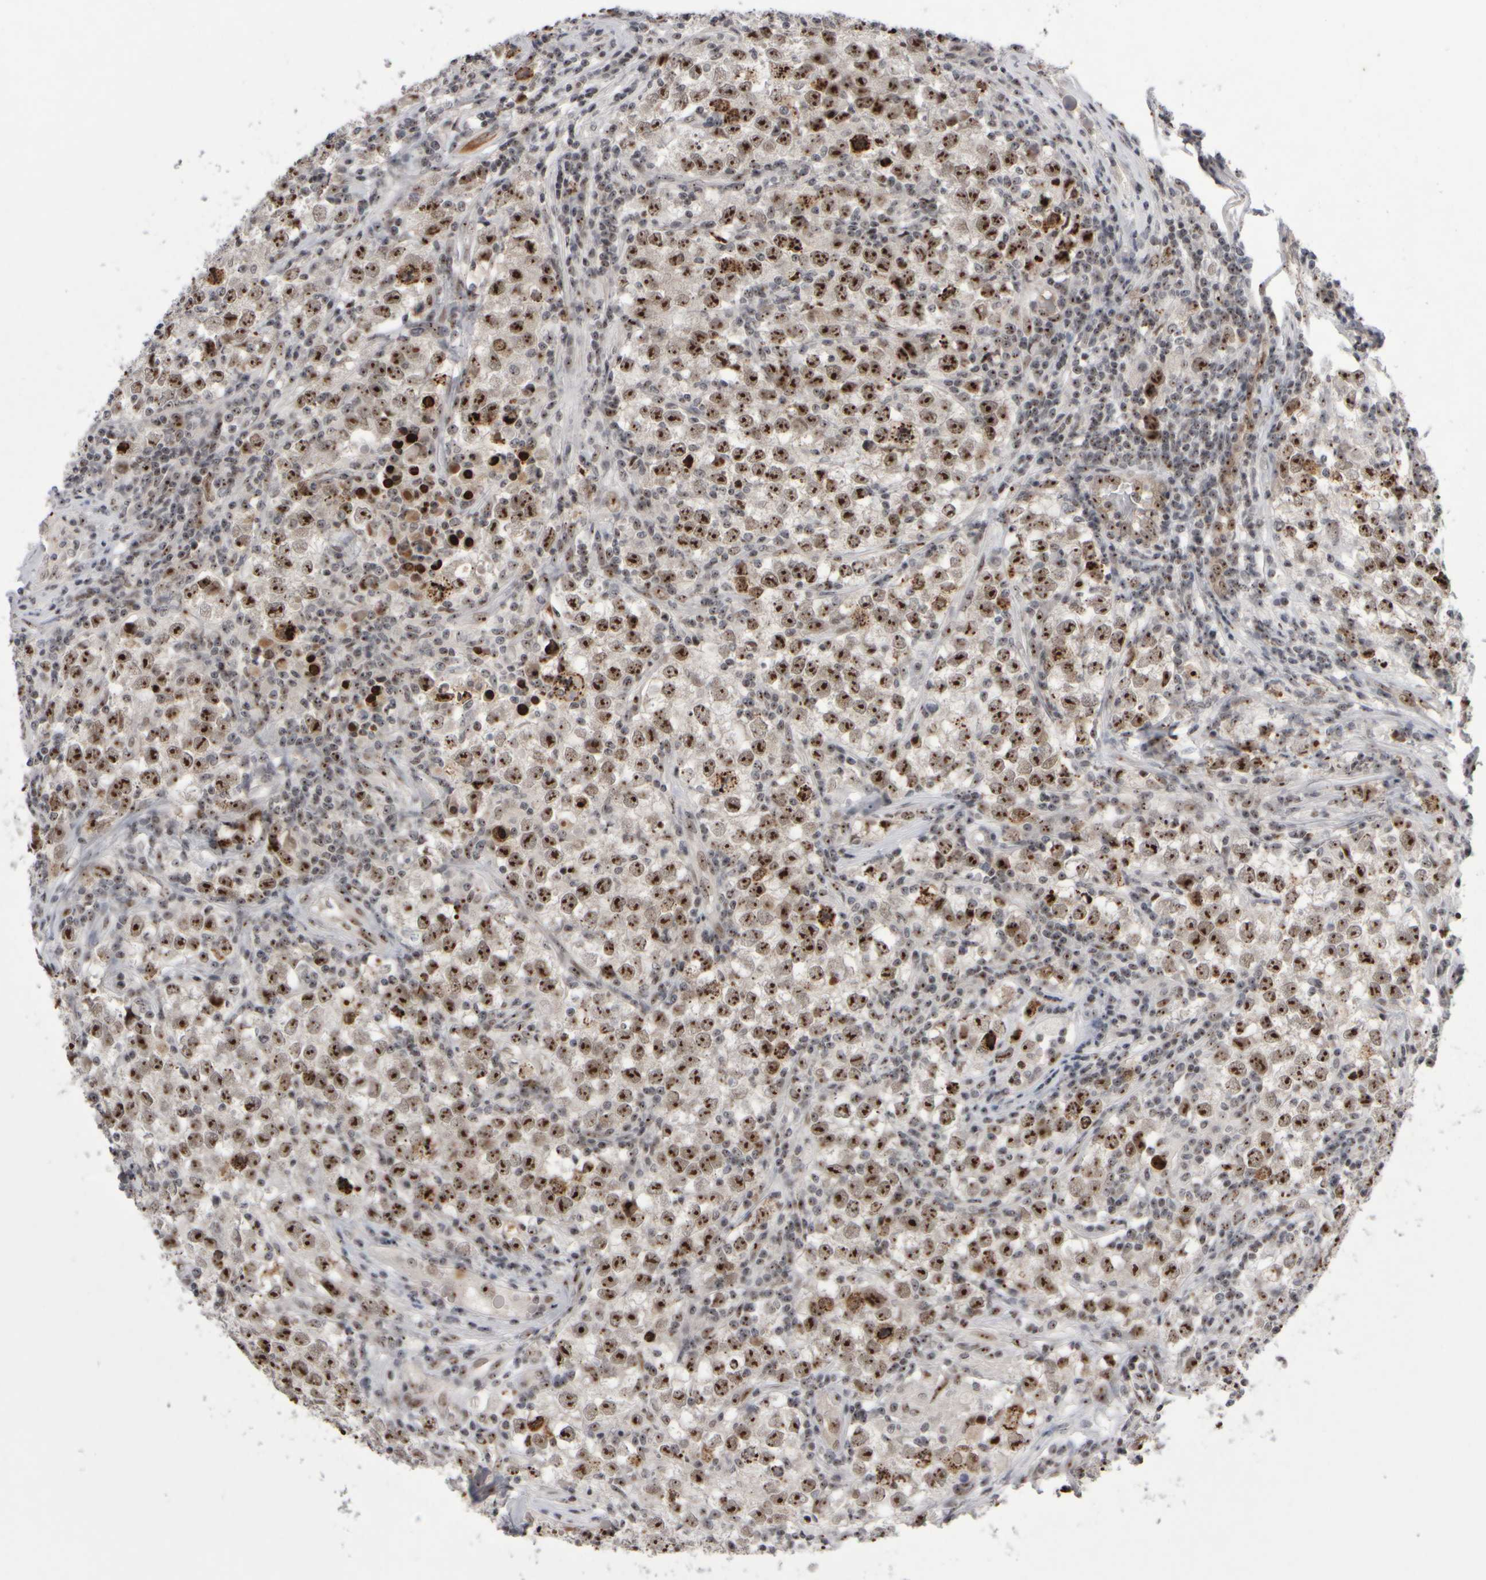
{"staining": {"intensity": "strong", "quantity": ">75%", "location": "nuclear"}, "tissue": "testis cancer", "cell_type": "Tumor cells", "image_type": "cancer", "snomed": [{"axis": "morphology", "description": "Seminoma, NOS"}, {"axis": "morphology", "description": "Carcinoma, Embryonal, NOS"}, {"axis": "topography", "description": "Testis"}], "caption": "Protein staining shows strong nuclear staining in approximately >75% of tumor cells in testis embryonal carcinoma.", "gene": "SURF6", "patient": {"sex": "male", "age": 28}}